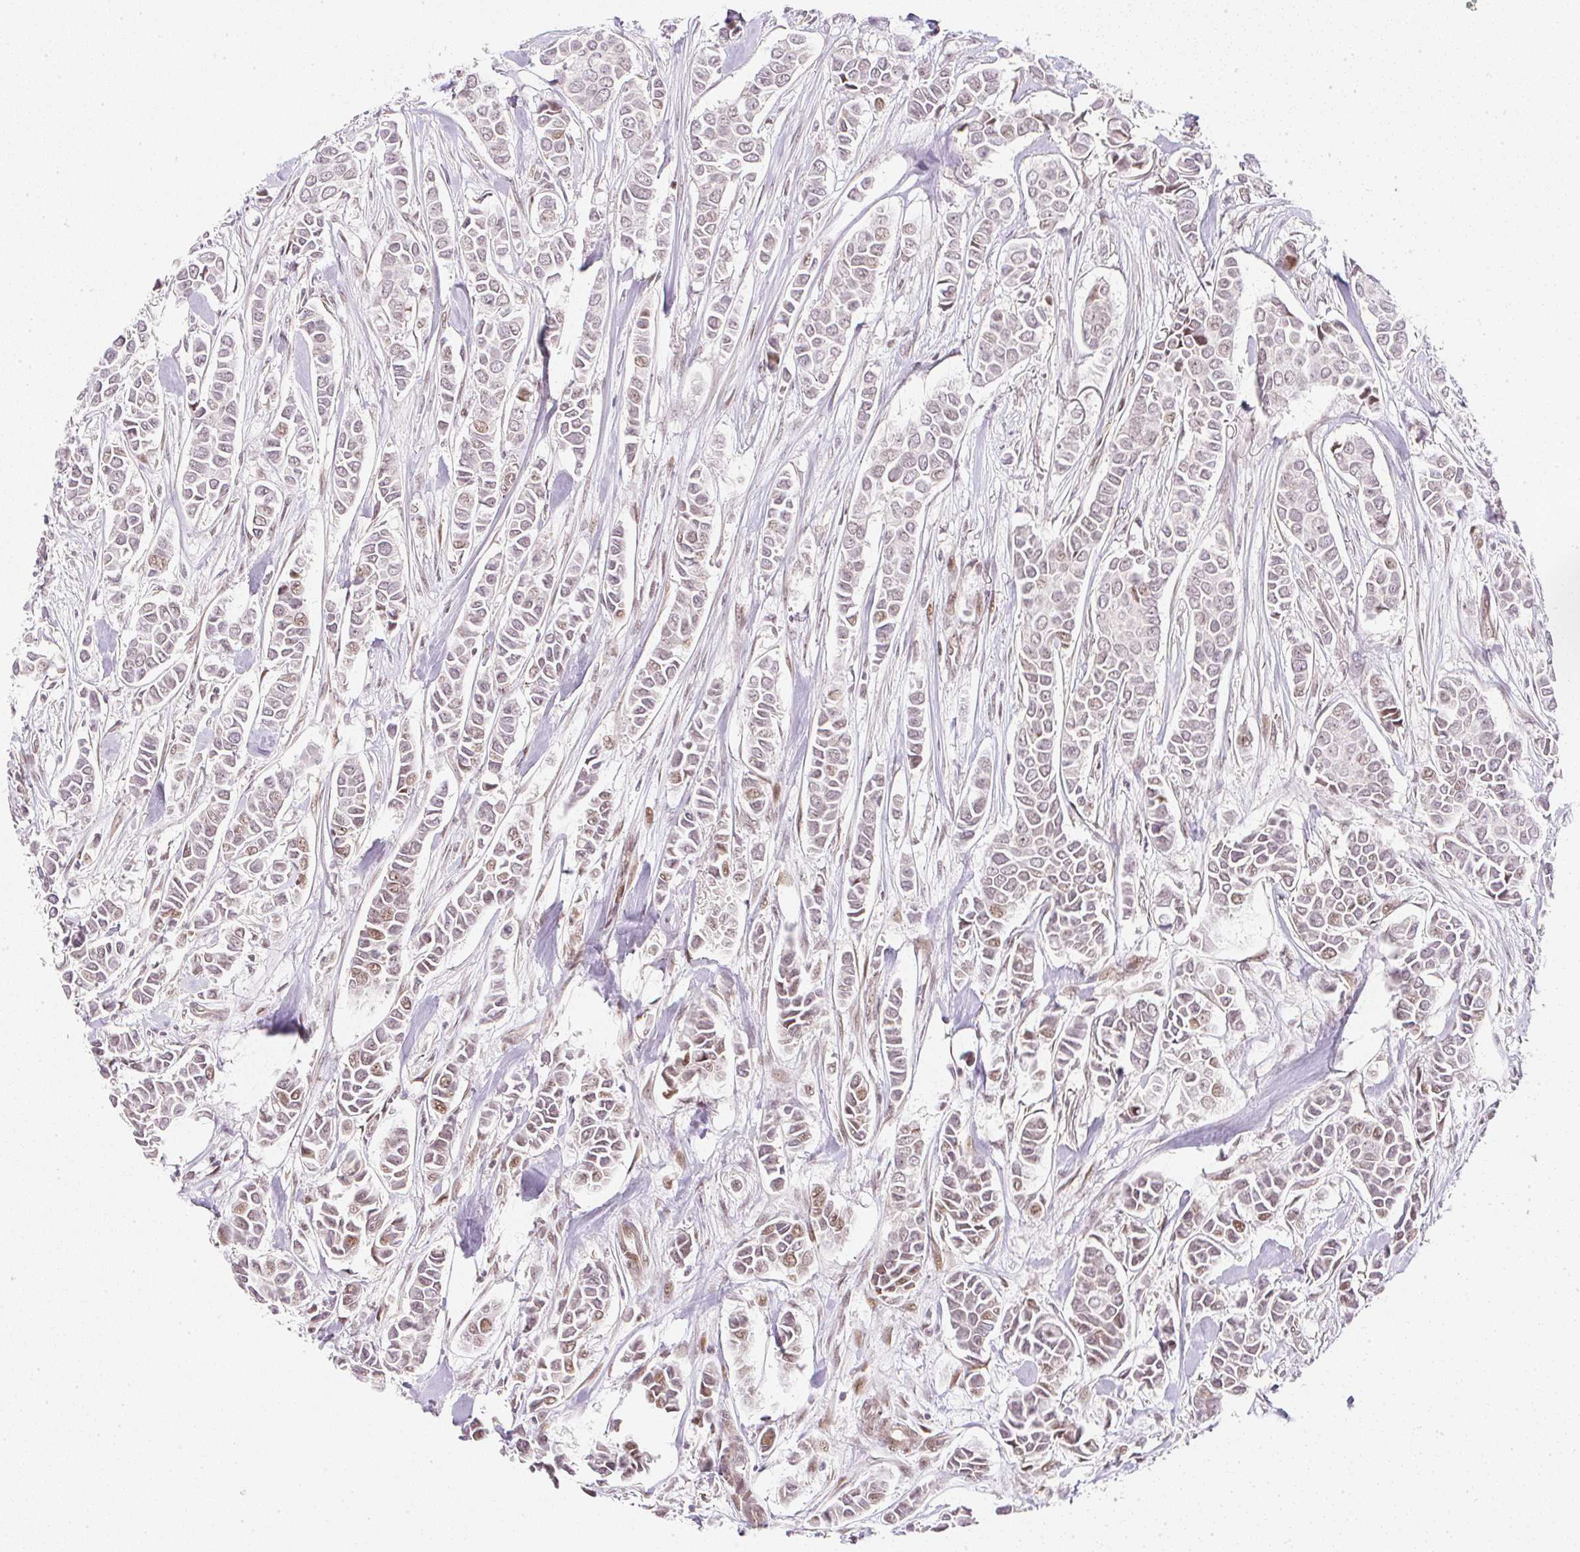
{"staining": {"intensity": "weak", "quantity": ">75%", "location": "nuclear"}, "tissue": "breast cancer", "cell_type": "Tumor cells", "image_type": "cancer", "snomed": [{"axis": "morphology", "description": "Duct carcinoma"}, {"axis": "topography", "description": "Breast"}], "caption": "Human breast cancer (invasive ductal carcinoma) stained with a protein marker shows weak staining in tumor cells.", "gene": "DPPA4", "patient": {"sex": "female", "age": 84}}